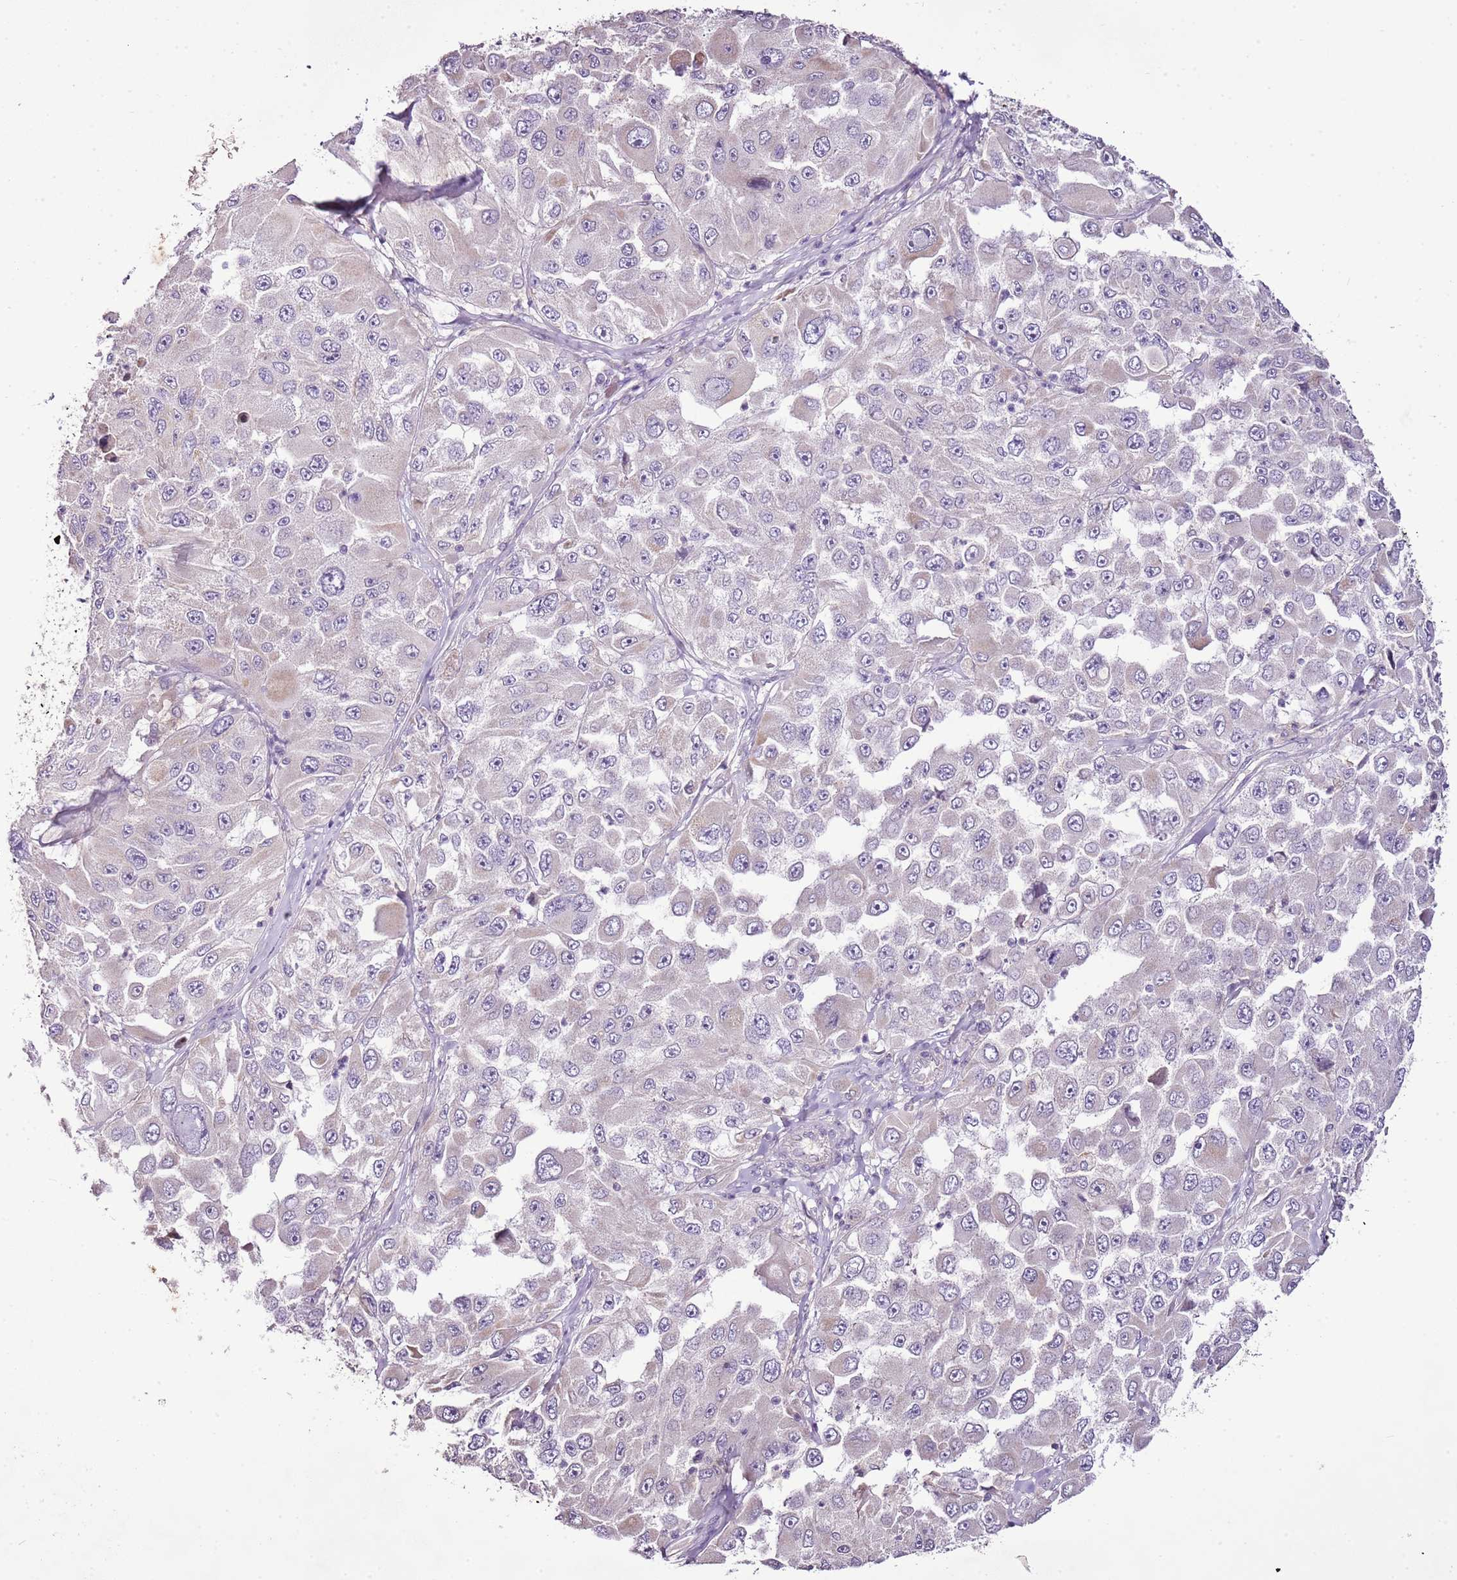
{"staining": {"intensity": "negative", "quantity": "none", "location": "none"}, "tissue": "melanoma", "cell_type": "Tumor cells", "image_type": "cancer", "snomed": [{"axis": "morphology", "description": "Malignant melanoma, Metastatic site"}, {"axis": "topography", "description": "Lymph node"}], "caption": "Immunohistochemistry (IHC) photomicrograph of neoplastic tissue: human melanoma stained with DAB (3,3'-diaminobenzidine) demonstrates no significant protein staining in tumor cells.", "gene": "CMKLR1", "patient": {"sex": "male", "age": 62}}